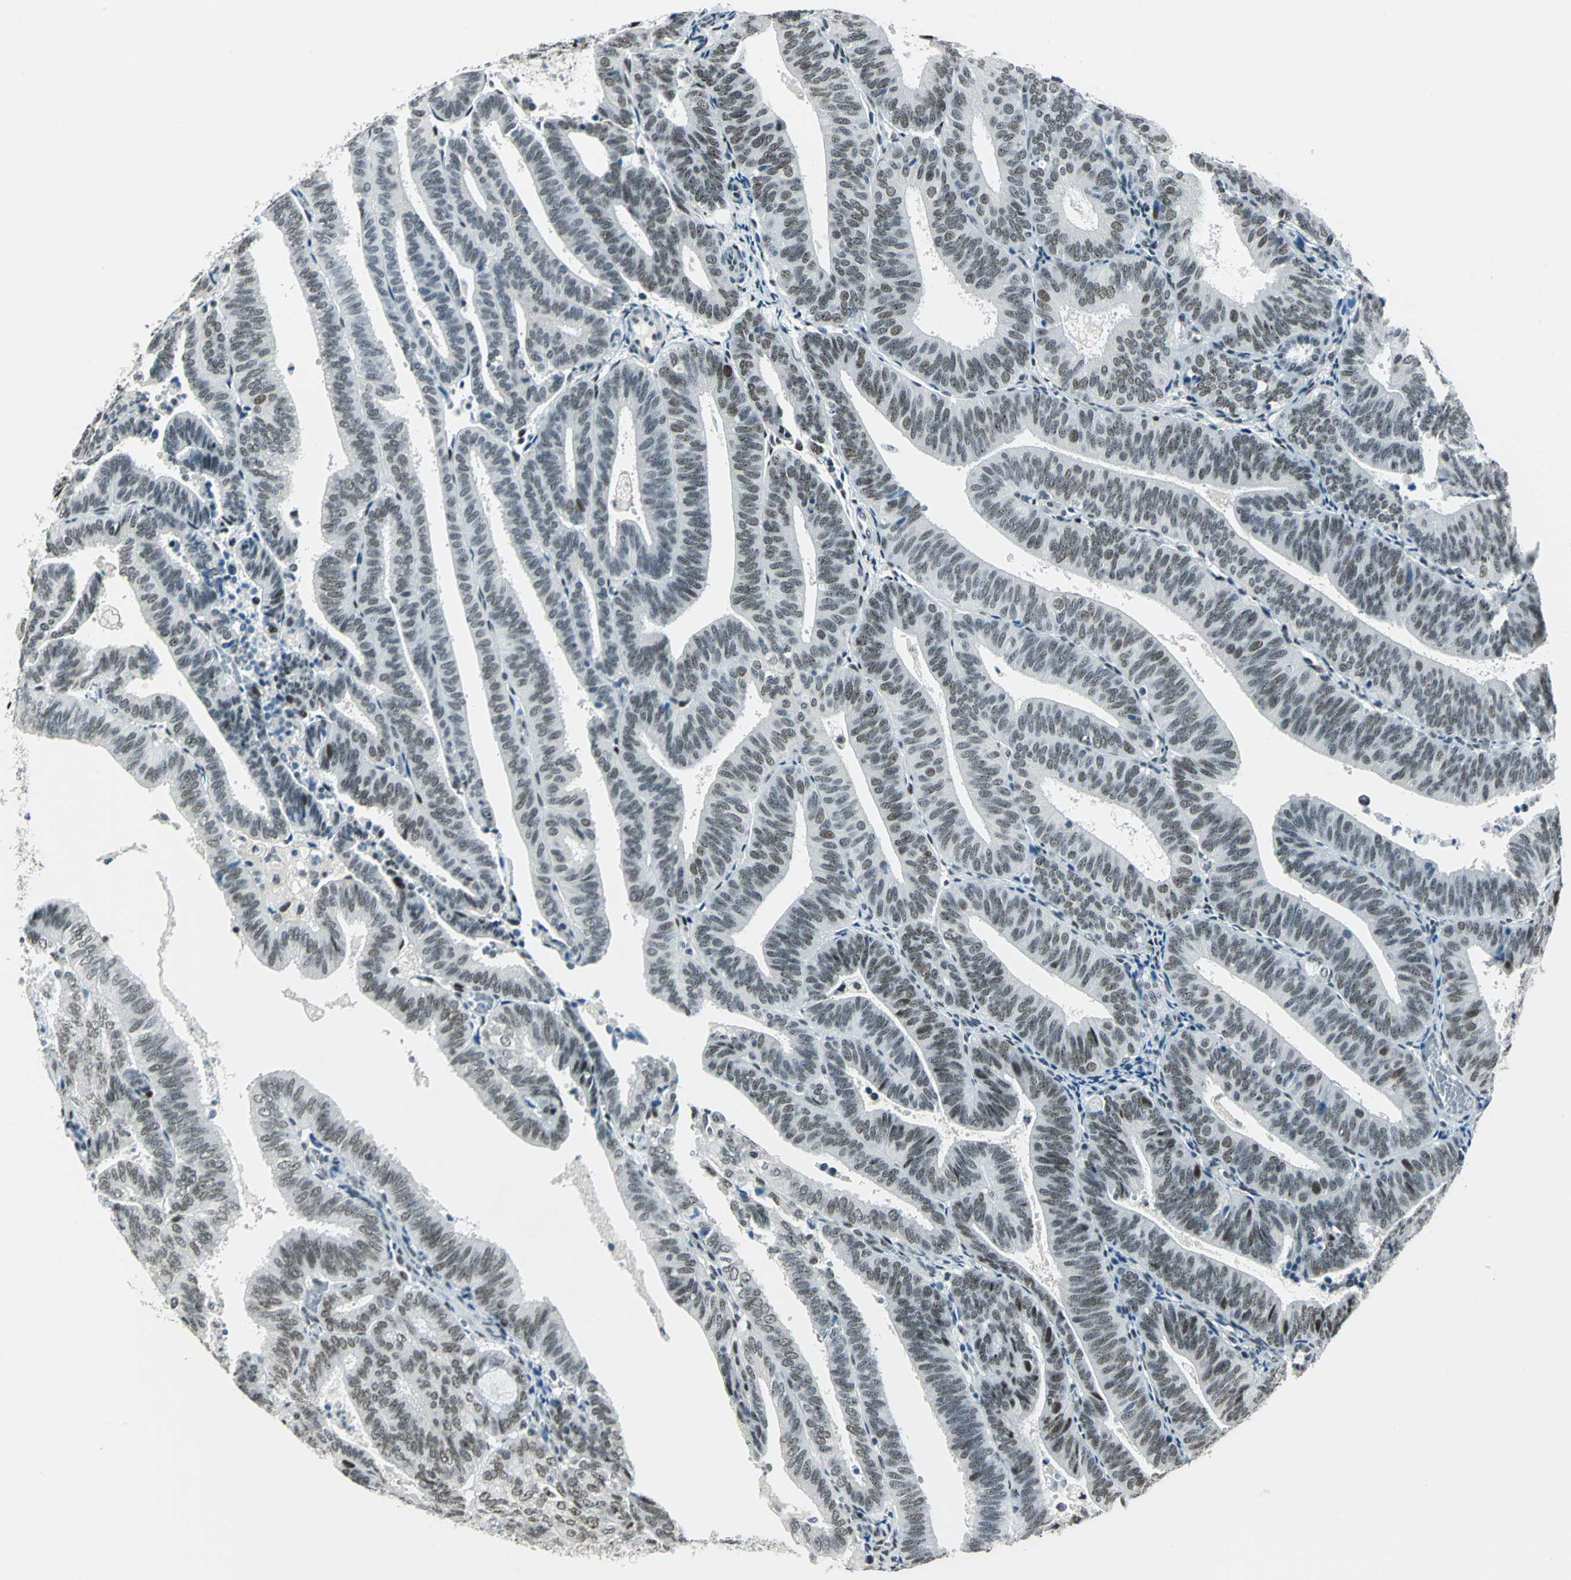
{"staining": {"intensity": "moderate", "quantity": ">75%", "location": "nuclear"}, "tissue": "endometrial cancer", "cell_type": "Tumor cells", "image_type": "cancer", "snomed": [{"axis": "morphology", "description": "Adenocarcinoma, NOS"}, {"axis": "topography", "description": "Uterus"}], "caption": "A high-resolution histopathology image shows IHC staining of adenocarcinoma (endometrial), which shows moderate nuclear positivity in about >75% of tumor cells.", "gene": "KAT6B", "patient": {"sex": "female", "age": 60}}